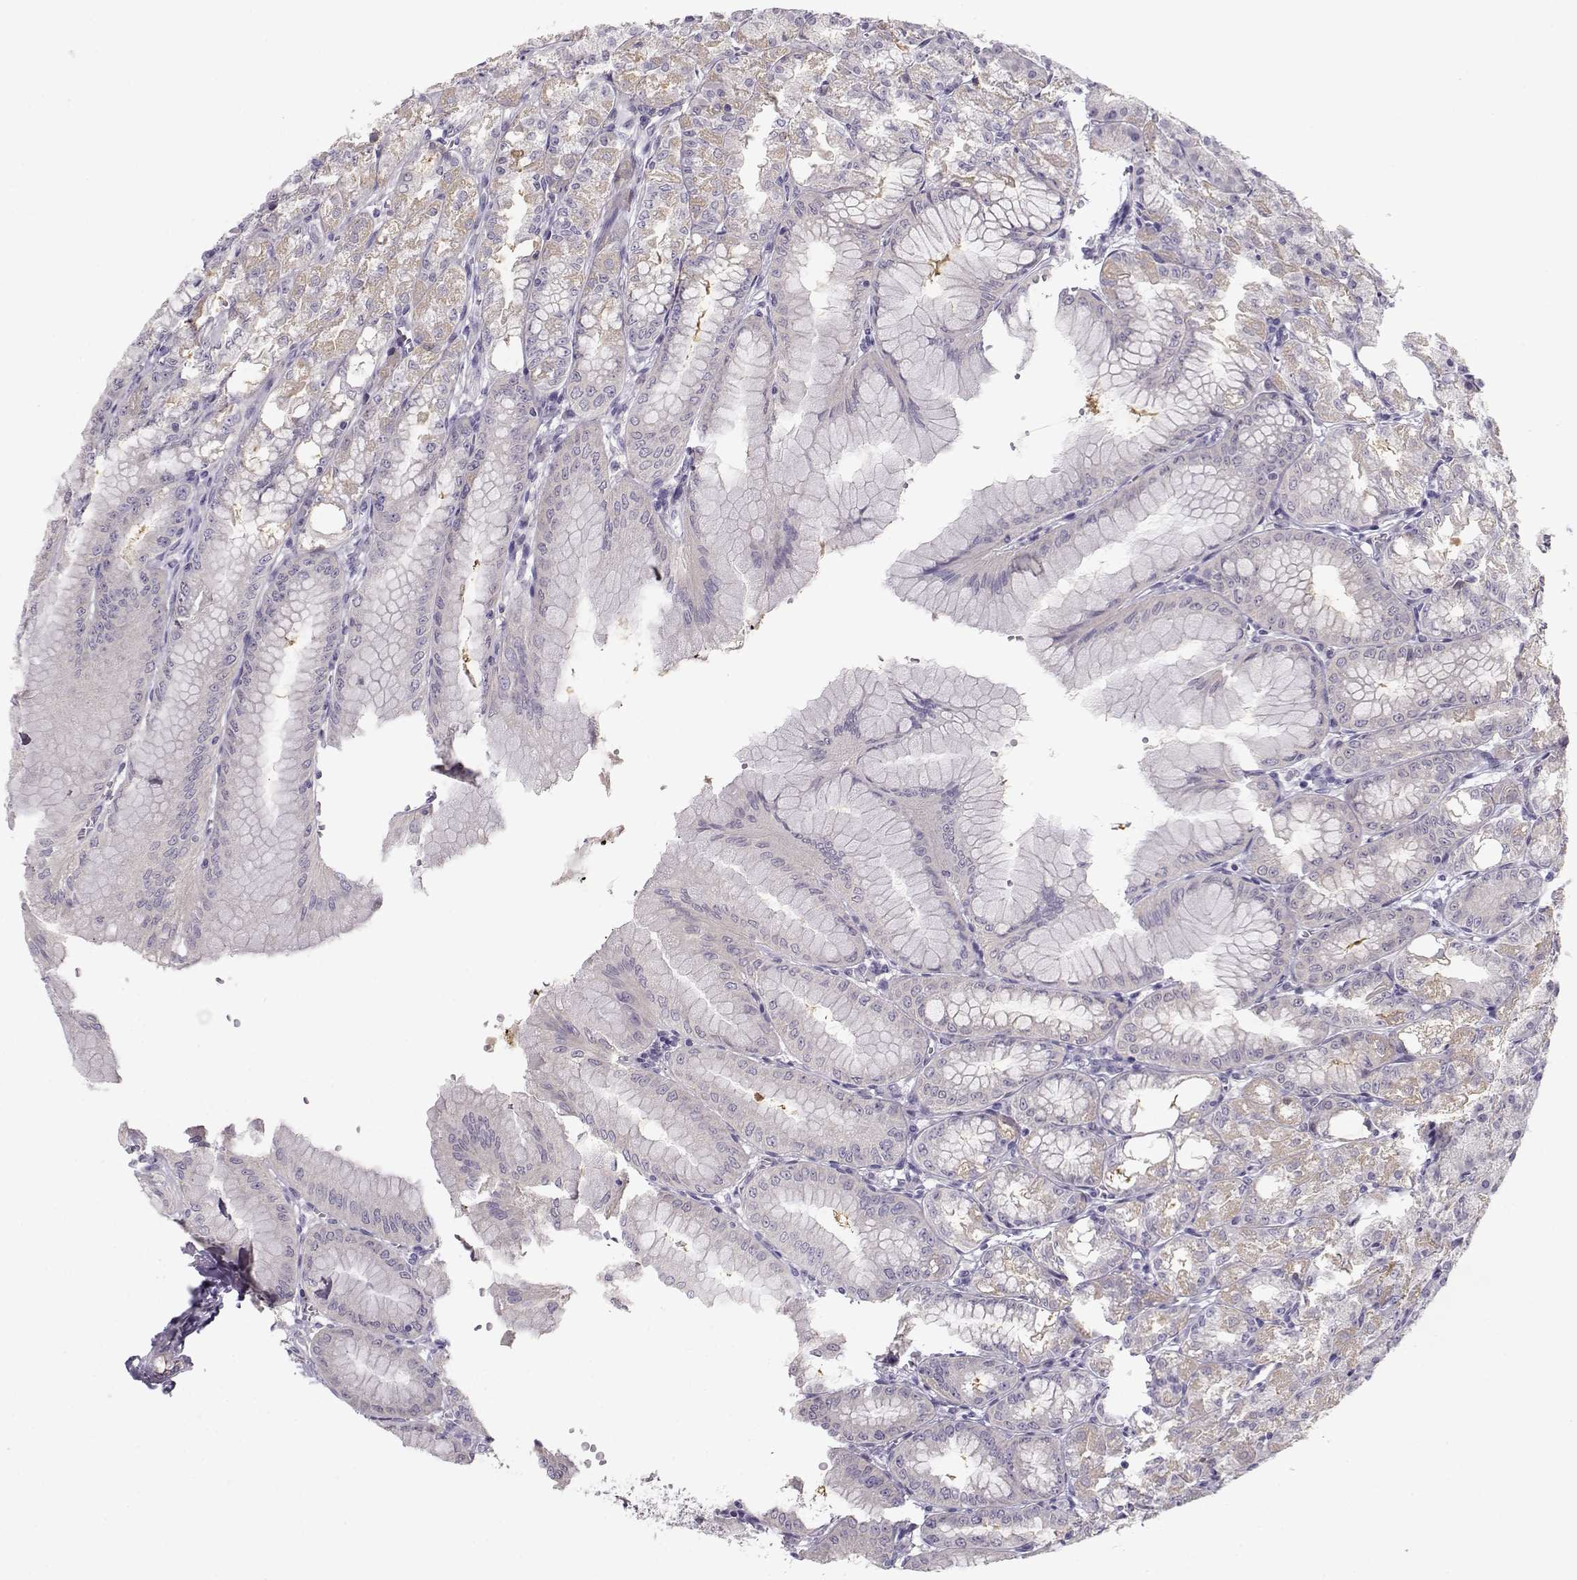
{"staining": {"intensity": "negative", "quantity": "none", "location": "none"}, "tissue": "stomach", "cell_type": "Glandular cells", "image_type": "normal", "snomed": [{"axis": "morphology", "description": "Normal tissue, NOS"}, {"axis": "topography", "description": "Stomach, lower"}], "caption": "Glandular cells show no significant protein expression in normal stomach.", "gene": "C16orf86", "patient": {"sex": "male", "age": 71}}